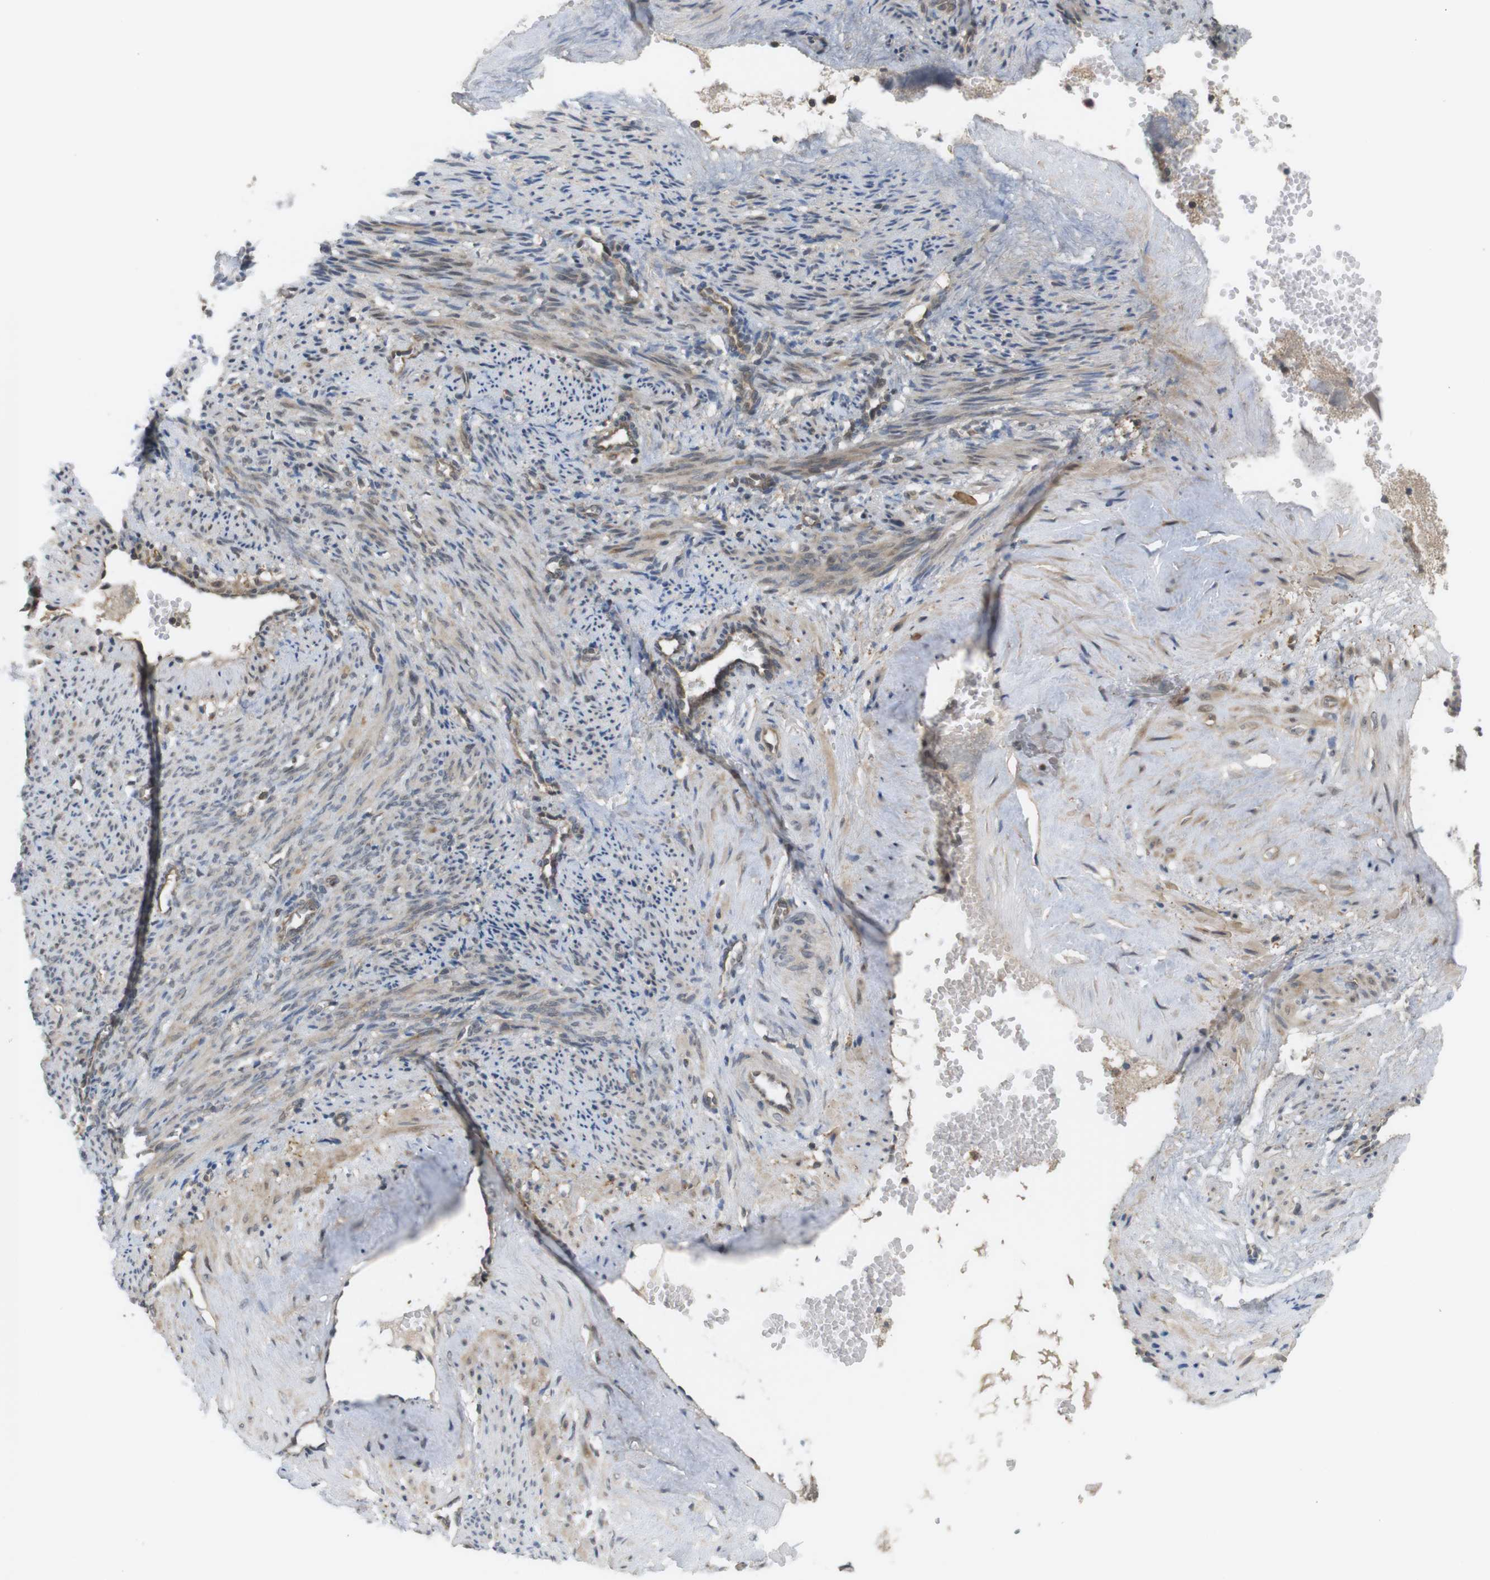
{"staining": {"intensity": "moderate", "quantity": "25%-75%", "location": "cytoplasmic/membranous"}, "tissue": "smooth muscle", "cell_type": "Smooth muscle cells", "image_type": "normal", "snomed": [{"axis": "morphology", "description": "Normal tissue, NOS"}, {"axis": "topography", "description": "Endometrium"}], "caption": "Moderate cytoplasmic/membranous positivity for a protein is seen in approximately 25%-75% of smooth muscle cells of normal smooth muscle using immunohistochemistry (IHC).", "gene": "RNF130", "patient": {"sex": "female", "age": 33}}